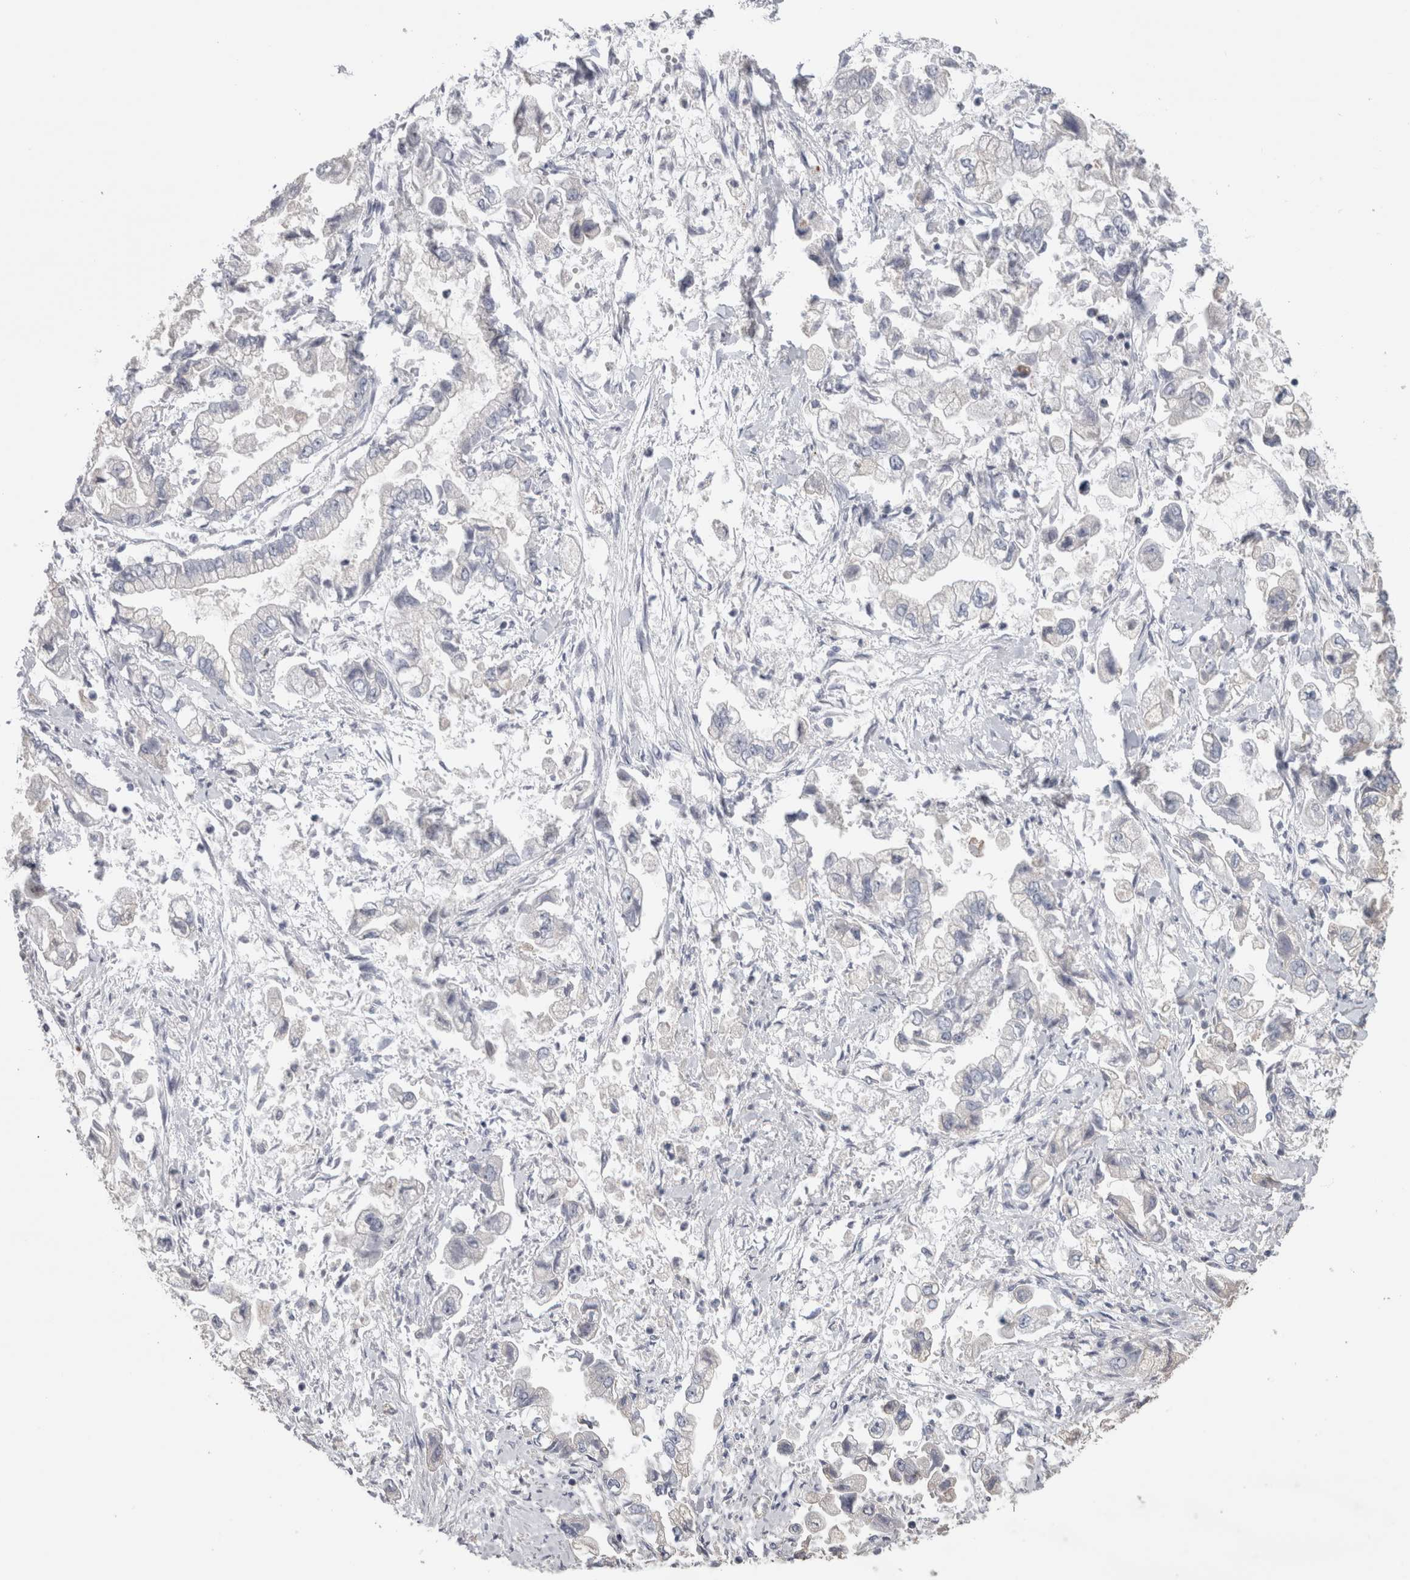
{"staining": {"intensity": "negative", "quantity": "none", "location": "none"}, "tissue": "stomach cancer", "cell_type": "Tumor cells", "image_type": "cancer", "snomed": [{"axis": "morphology", "description": "Normal tissue, NOS"}, {"axis": "morphology", "description": "Adenocarcinoma, NOS"}, {"axis": "topography", "description": "Stomach"}], "caption": "An immunohistochemistry histopathology image of stomach cancer (adenocarcinoma) is shown. There is no staining in tumor cells of stomach cancer (adenocarcinoma). (Stains: DAB (3,3'-diaminobenzidine) immunohistochemistry (IHC) with hematoxylin counter stain, Microscopy: brightfield microscopy at high magnification).", "gene": "IL33", "patient": {"sex": "male", "age": 62}}